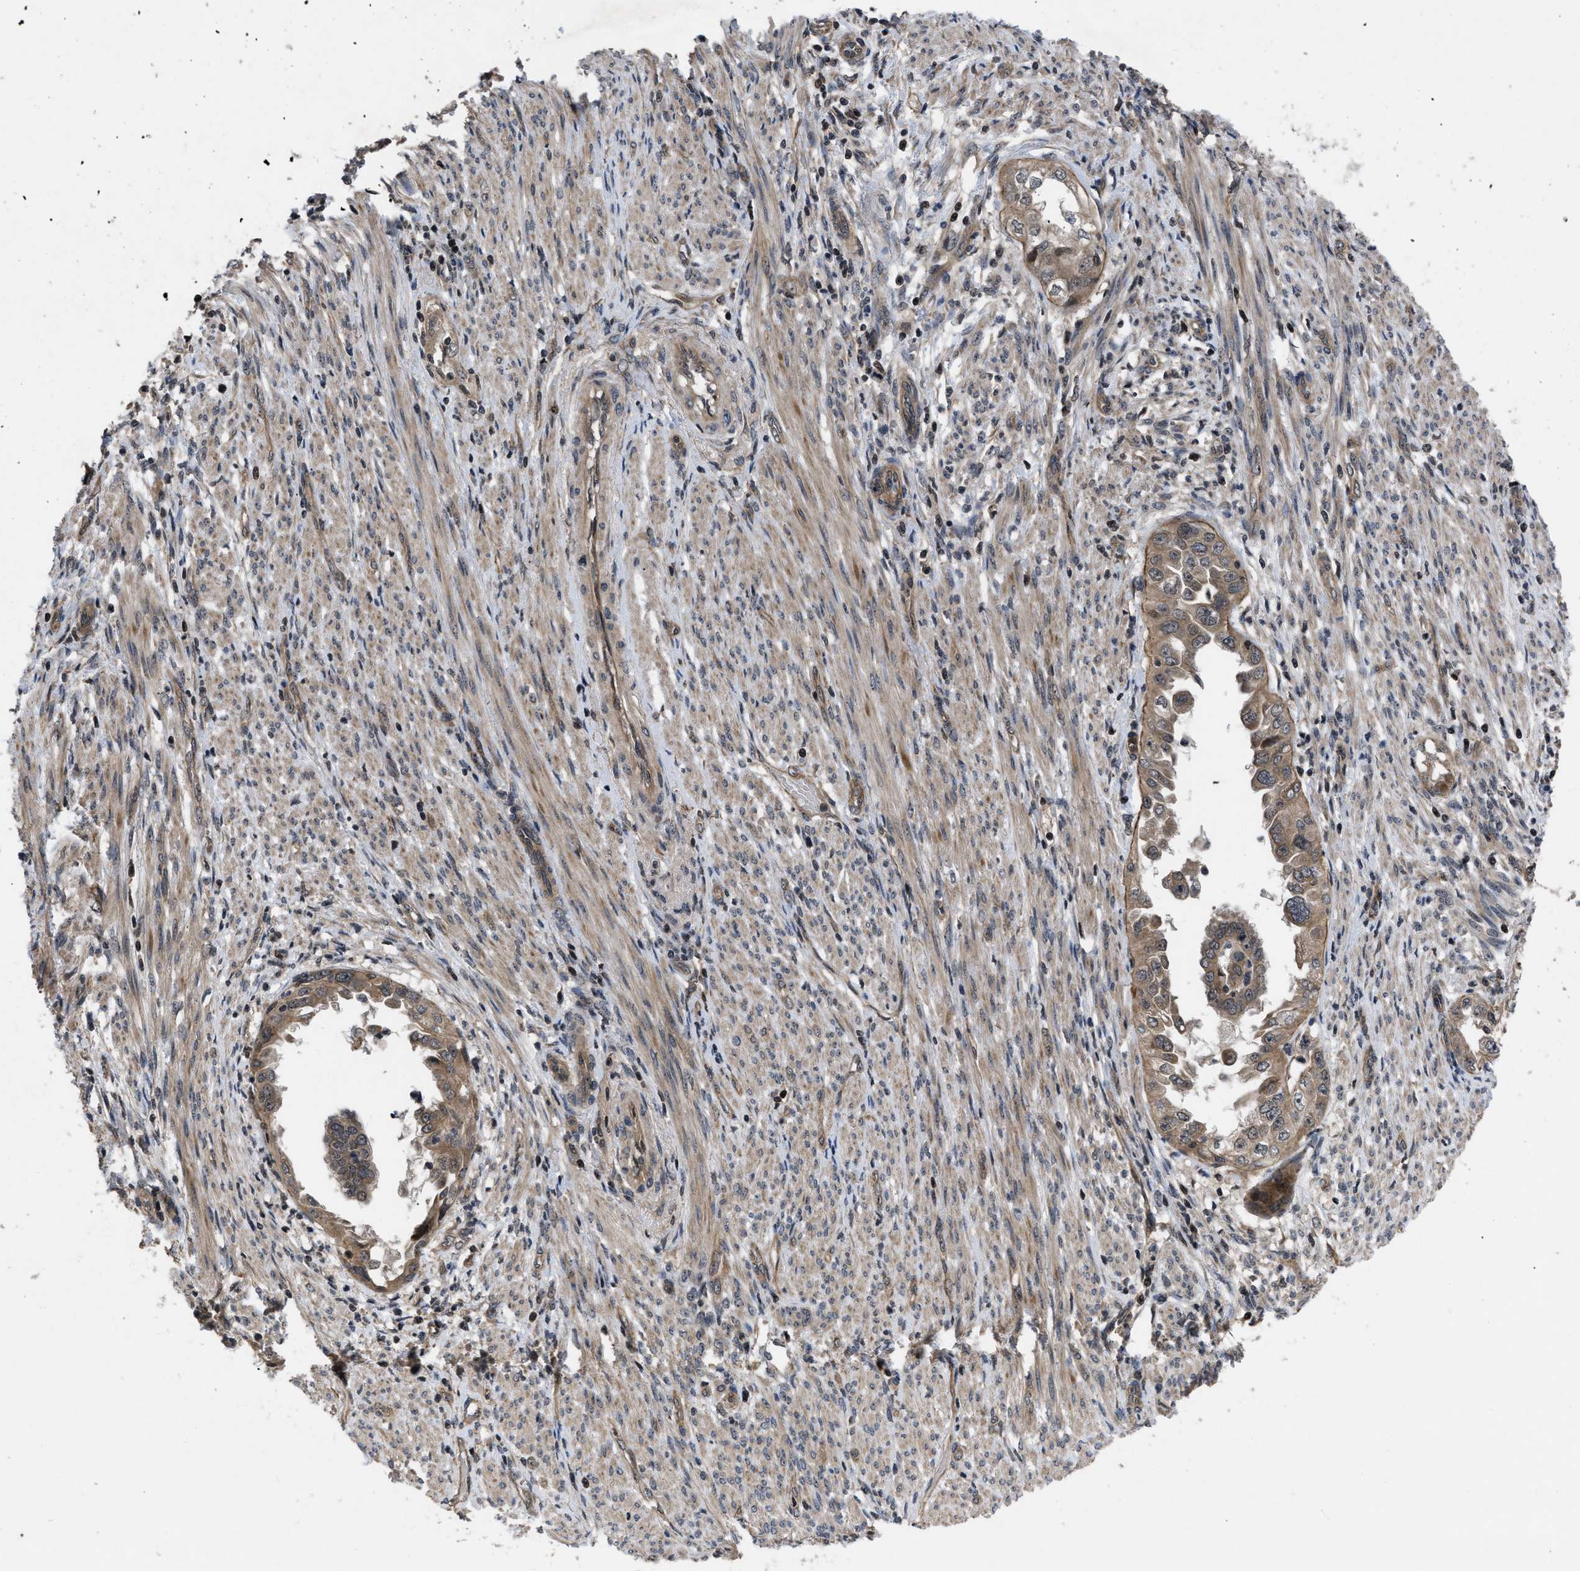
{"staining": {"intensity": "moderate", "quantity": ">75%", "location": "cytoplasmic/membranous"}, "tissue": "endometrial cancer", "cell_type": "Tumor cells", "image_type": "cancer", "snomed": [{"axis": "morphology", "description": "Adenocarcinoma, NOS"}, {"axis": "topography", "description": "Endometrium"}], "caption": "This image displays IHC staining of adenocarcinoma (endometrial), with medium moderate cytoplasmic/membranous positivity in about >75% of tumor cells.", "gene": "DNAJC14", "patient": {"sex": "female", "age": 85}}